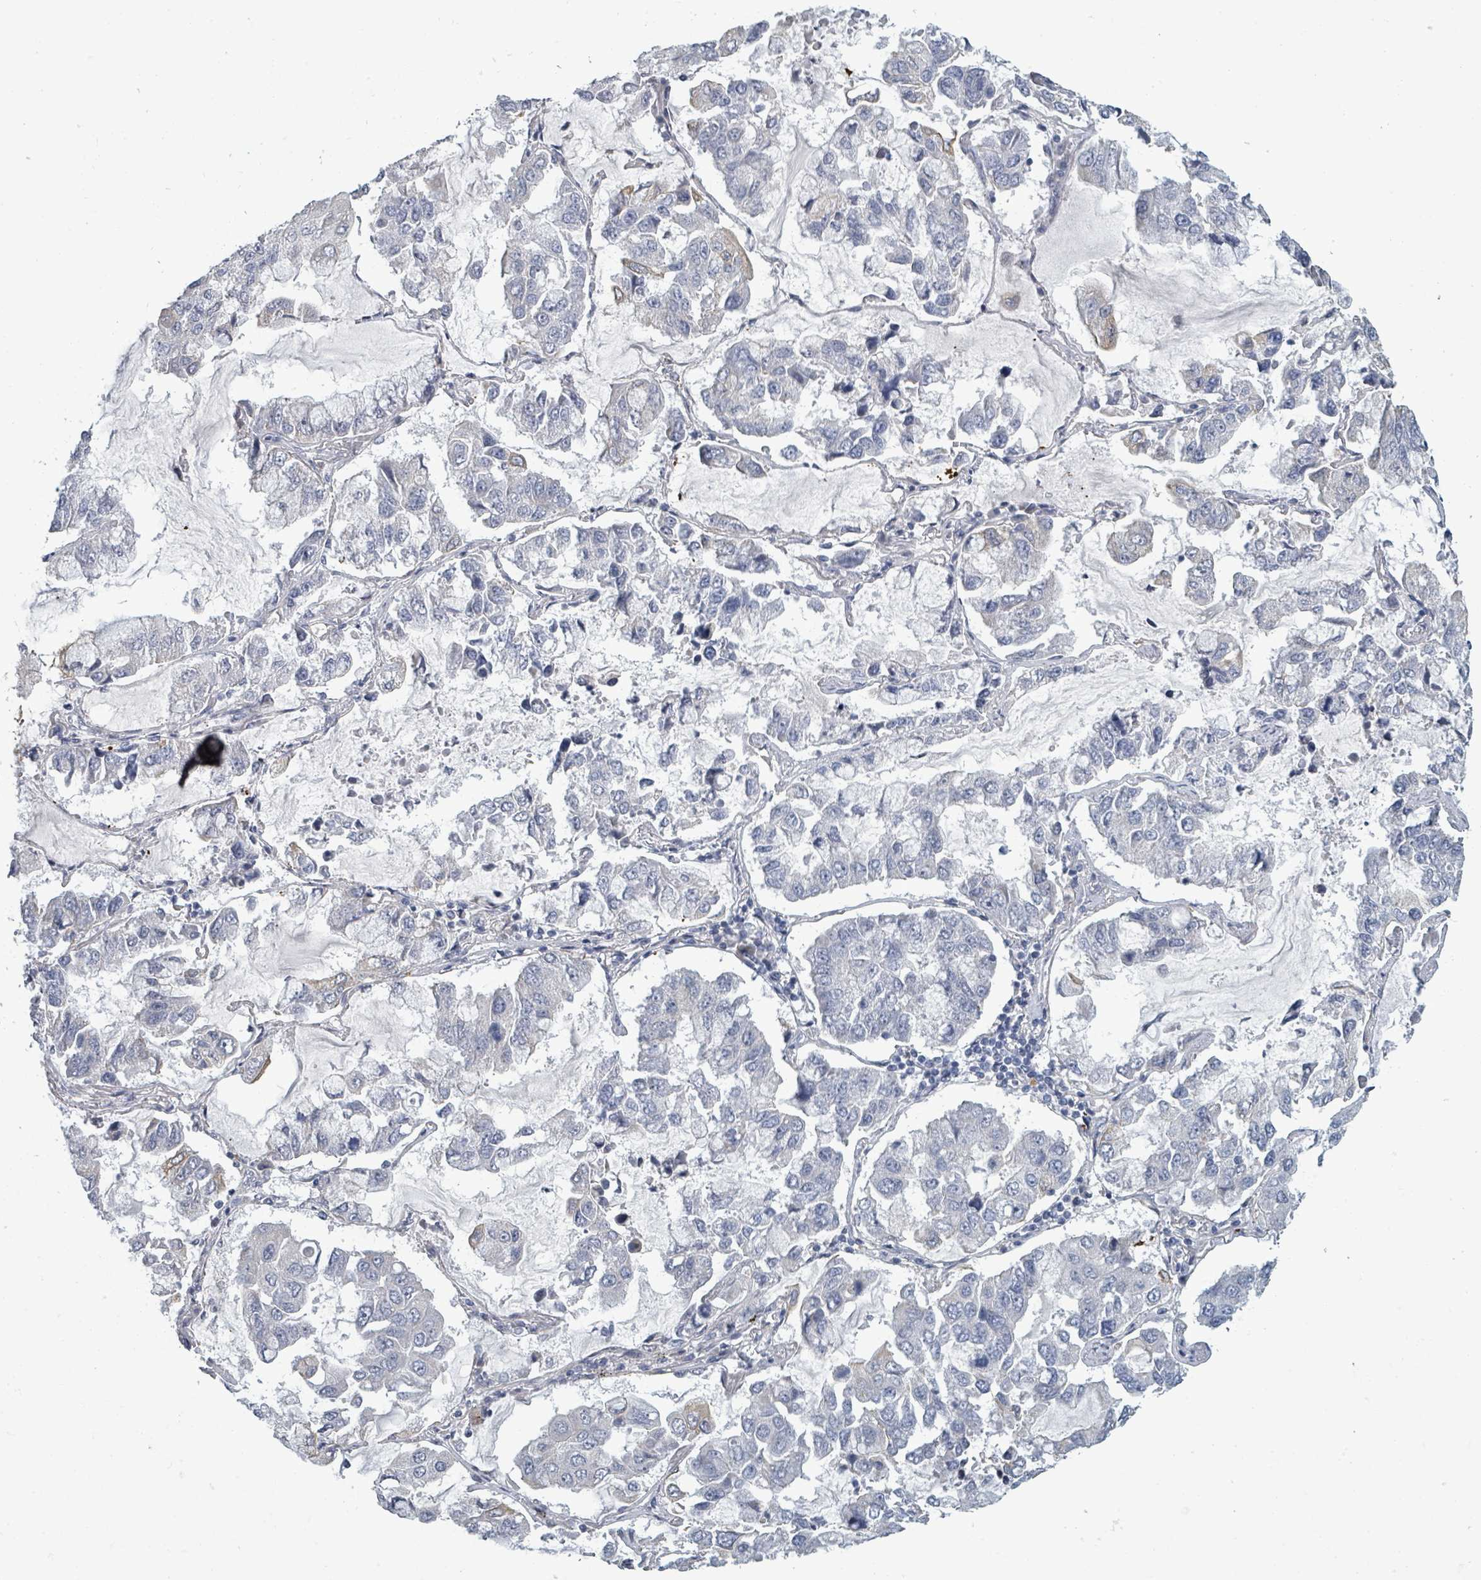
{"staining": {"intensity": "negative", "quantity": "none", "location": "none"}, "tissue": "lung cancer", "cell_type": "Tumor cells", "image_type": "cancer", "snomed": [{"axis": "morphology", "description": "Adenocarcinoma, NOS"}, {"axis": "topography", "description": "Lung"}], "caption": "DAB immunohistochemical staining of human lung cancer reveals no significant staining in tumor cells.", "gene": "ASB12", "patient": {"sex": "male", "age": 64}}